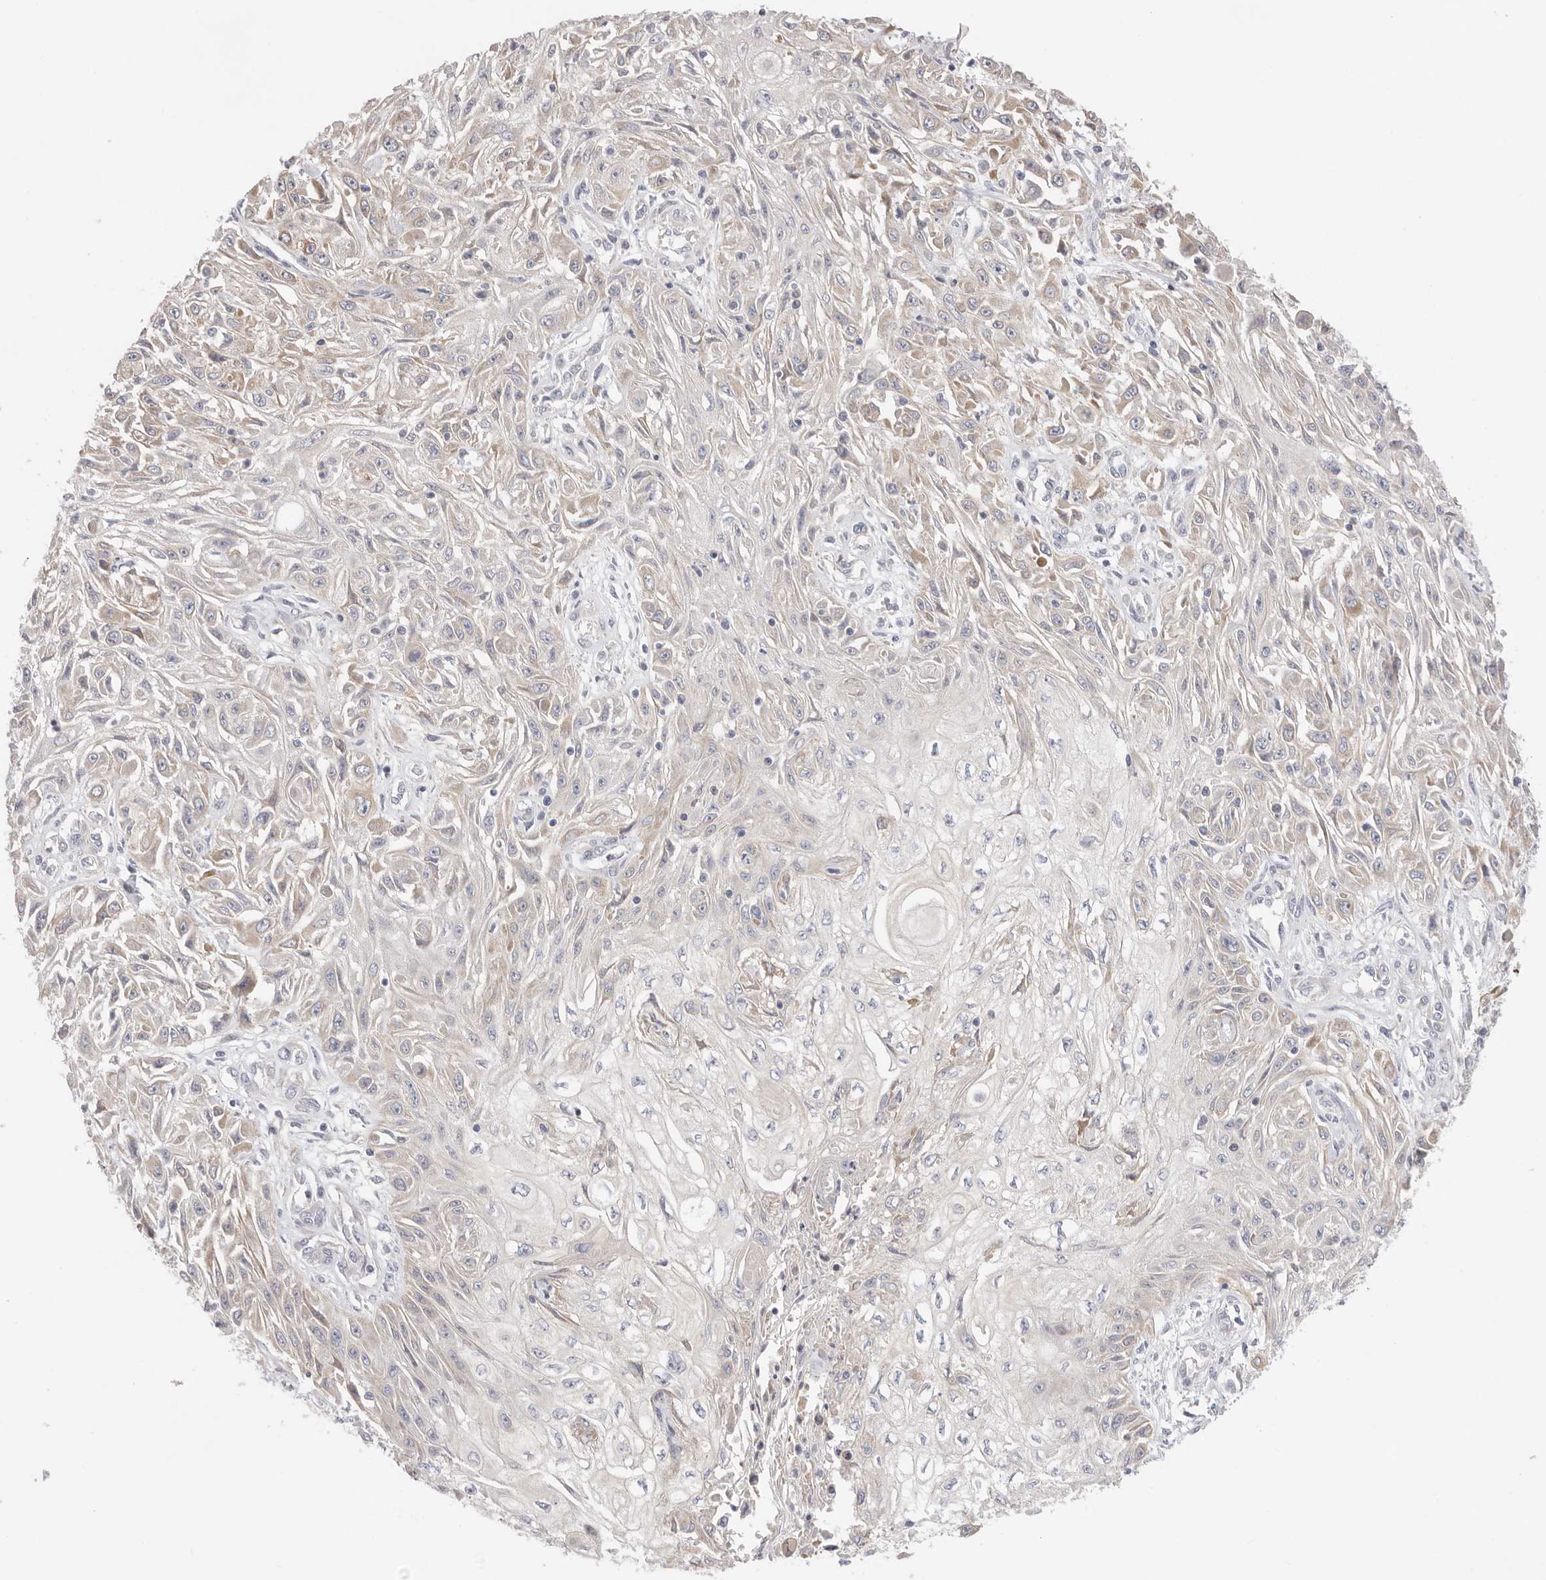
{"staining": {"intensity": "weak", "quantity": "25%-75%", "location": "cytoplasmic/membranous"}, "tissue": "skin cancer", "cell_type": "Tumor cells", "image_type": "cancer", "snomed": [{"axis": "morphology", "description": "Squamous cell carcinoma, NOS"}, {"axis": "morphology", "description": "Squamous cell carcinoma, metastatic, NOS"}, {"axis": "topography", "description": "Skin"}, {"axis": "topography", "description": "Lymph node"}], "caption": "Metastatic squamous cell carcinoma (skin) was stained to show a protein in brown. There is low levels of weak cytoplasmic/membranous staining in about 25%-75% of tumor cells. (IHC, brightfield microscopy, high magnification).", "gene": "USH1C", "patient": {"sex": "male", "age": 75}}